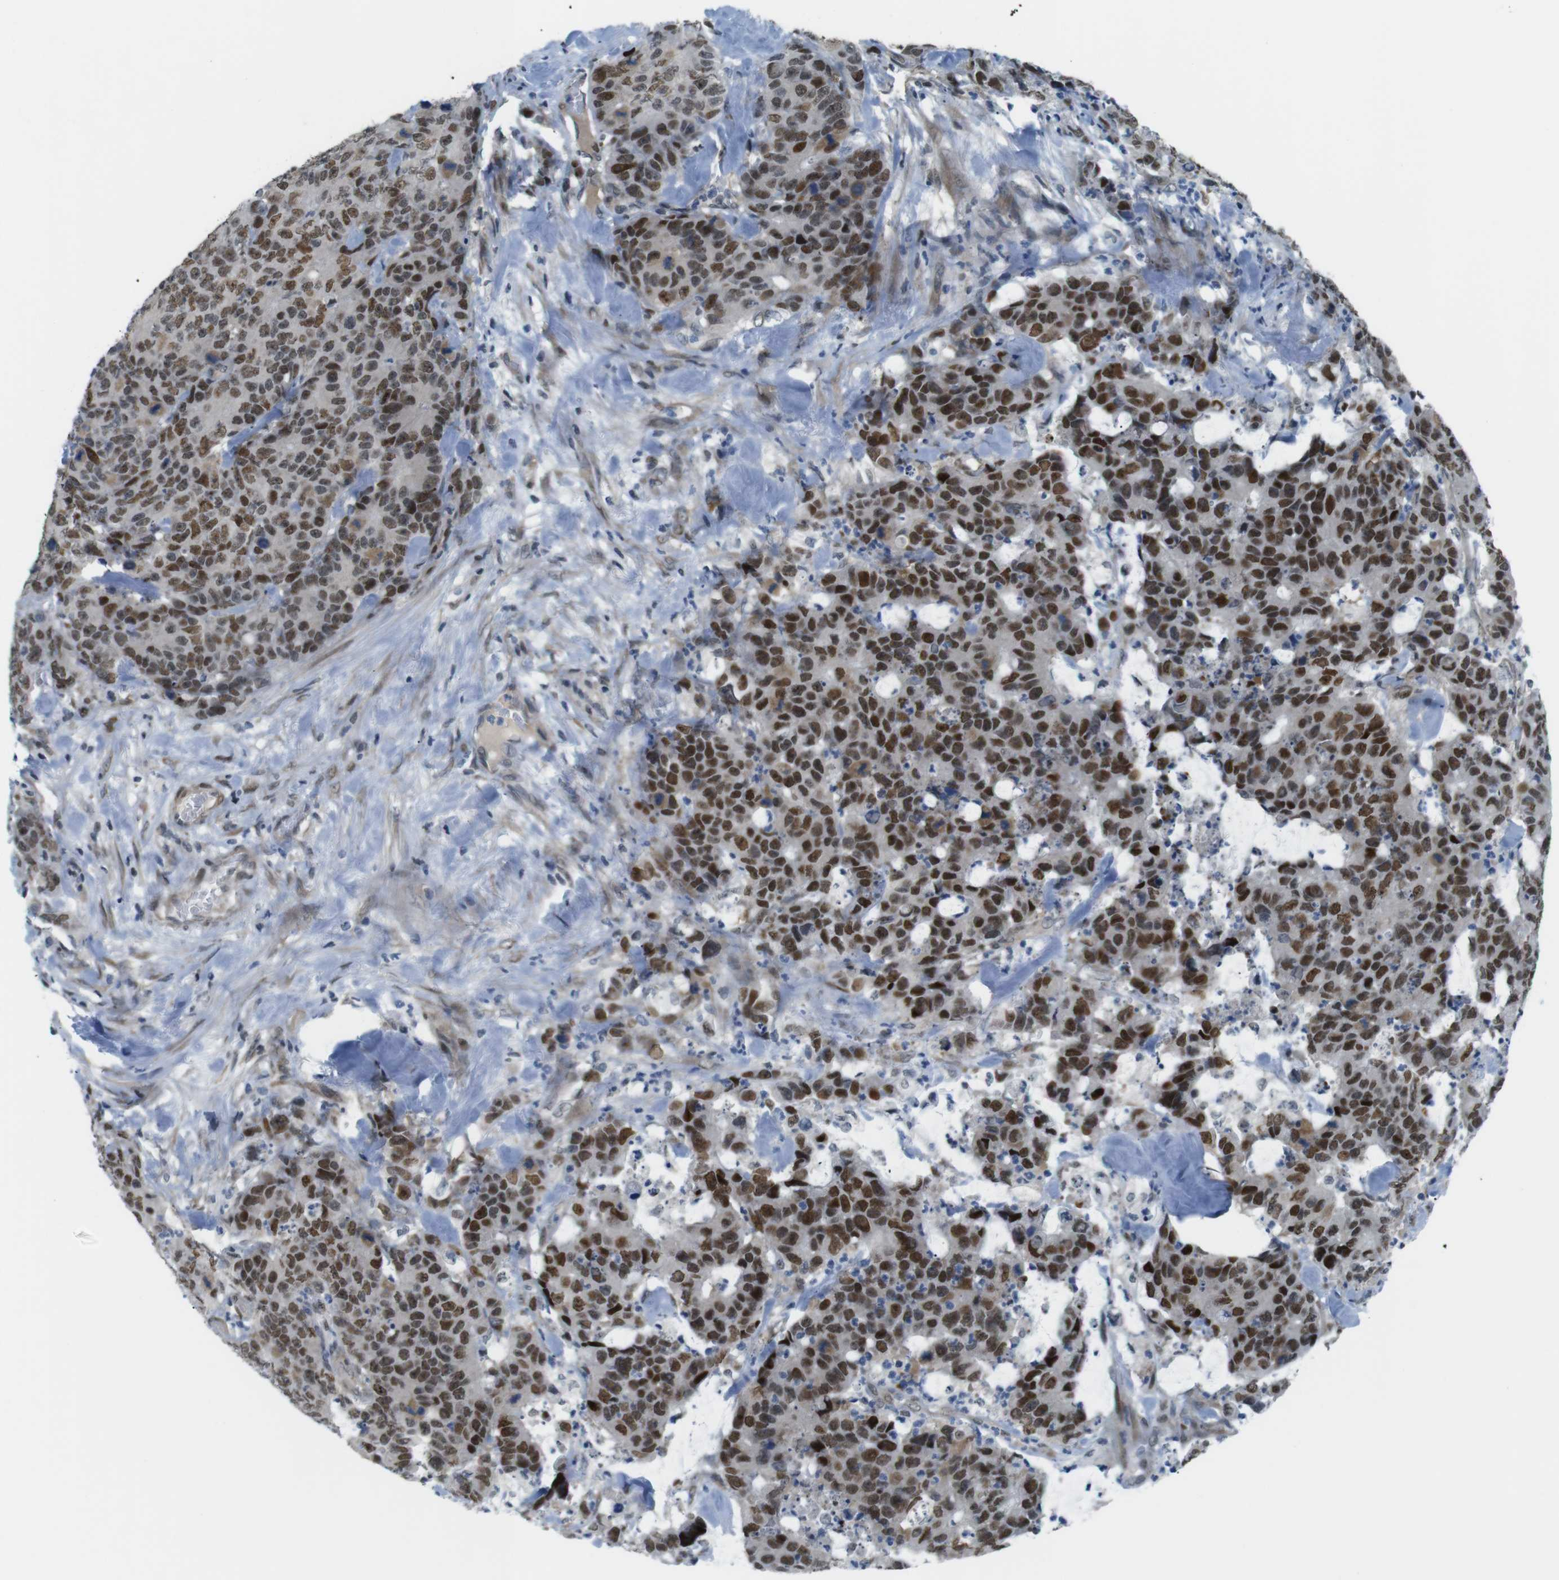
{"staining": {"intensity": "strong", "quantity": ">75%", "location": "nuclear"}, "tissue": "colorectal cancer", "cell_type": "Tumor cells", "image_type": "cancer", "snomed": [{"axis": "morphology", "description": "Adenocarcinoma, NOS"}, {"axis": "topography", "description": "Colon"}], "caption": "Colorectal adenocarcinoma stained with DAB (3,3'-diaminobenzidine) immunohistochemistry (IHC) displays high levels of strong nuclear staining in approximately >75% of tumor cells.", "gene": "SMCO2", "patient": {"sex": "female", "age": 86}}